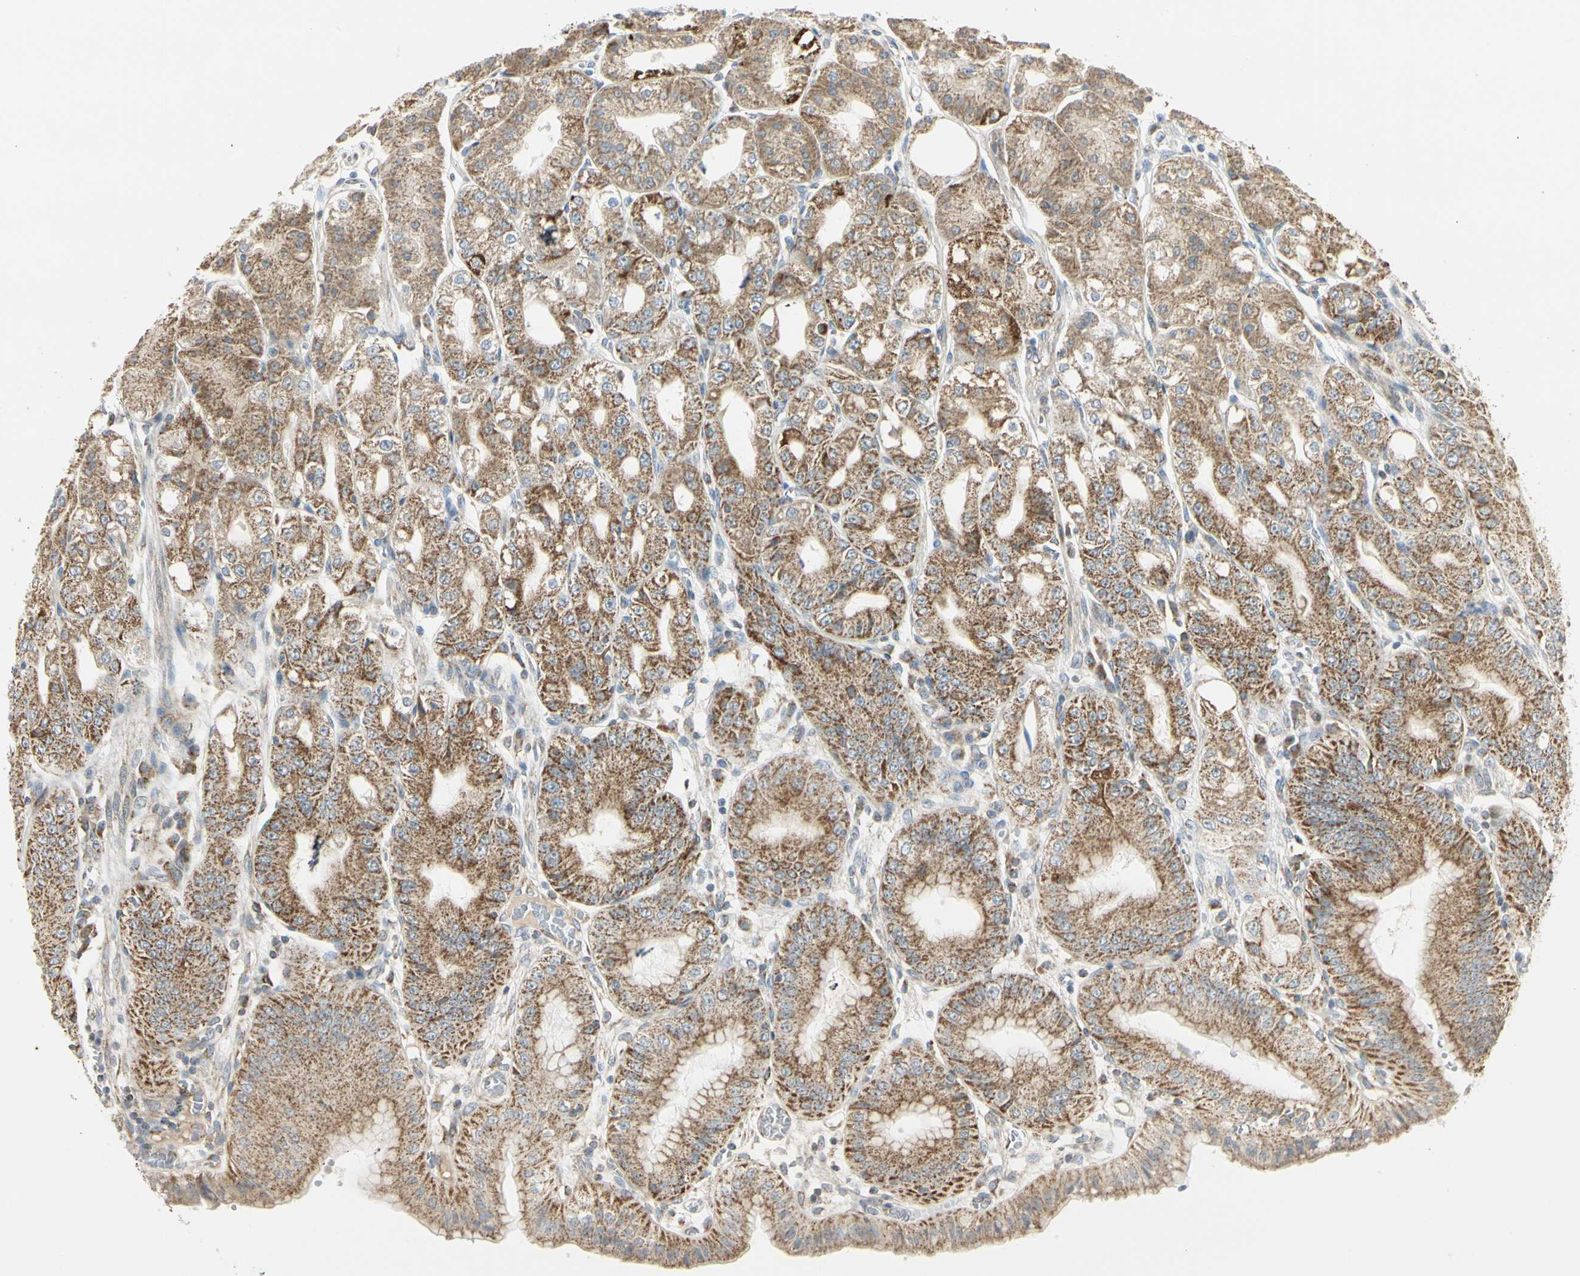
{"staining": {"intensity": "strong", "quantity": ">75%", "location": "cytoplasmic/membranous"}, "tissue": "stomach", "cell_type": "Glandular cells", "image_type": "normal", "snomed": [{"axis": "morphology", "description": "Normal tissue, NOS"}, {"axis": "topography", "description": "Stomach, lower"}], "caption": "The image reveals a brown stain indicating the presence of a protein in the cytoplasmic/membranous of glandular cells in stomach. The staining was performed using DAB, with brown indicating positive protein expression. Nuclei are stained blue with hematoxylin.", "gene": "ANKS6", "patient": {"sex": "male", "age": 71}}